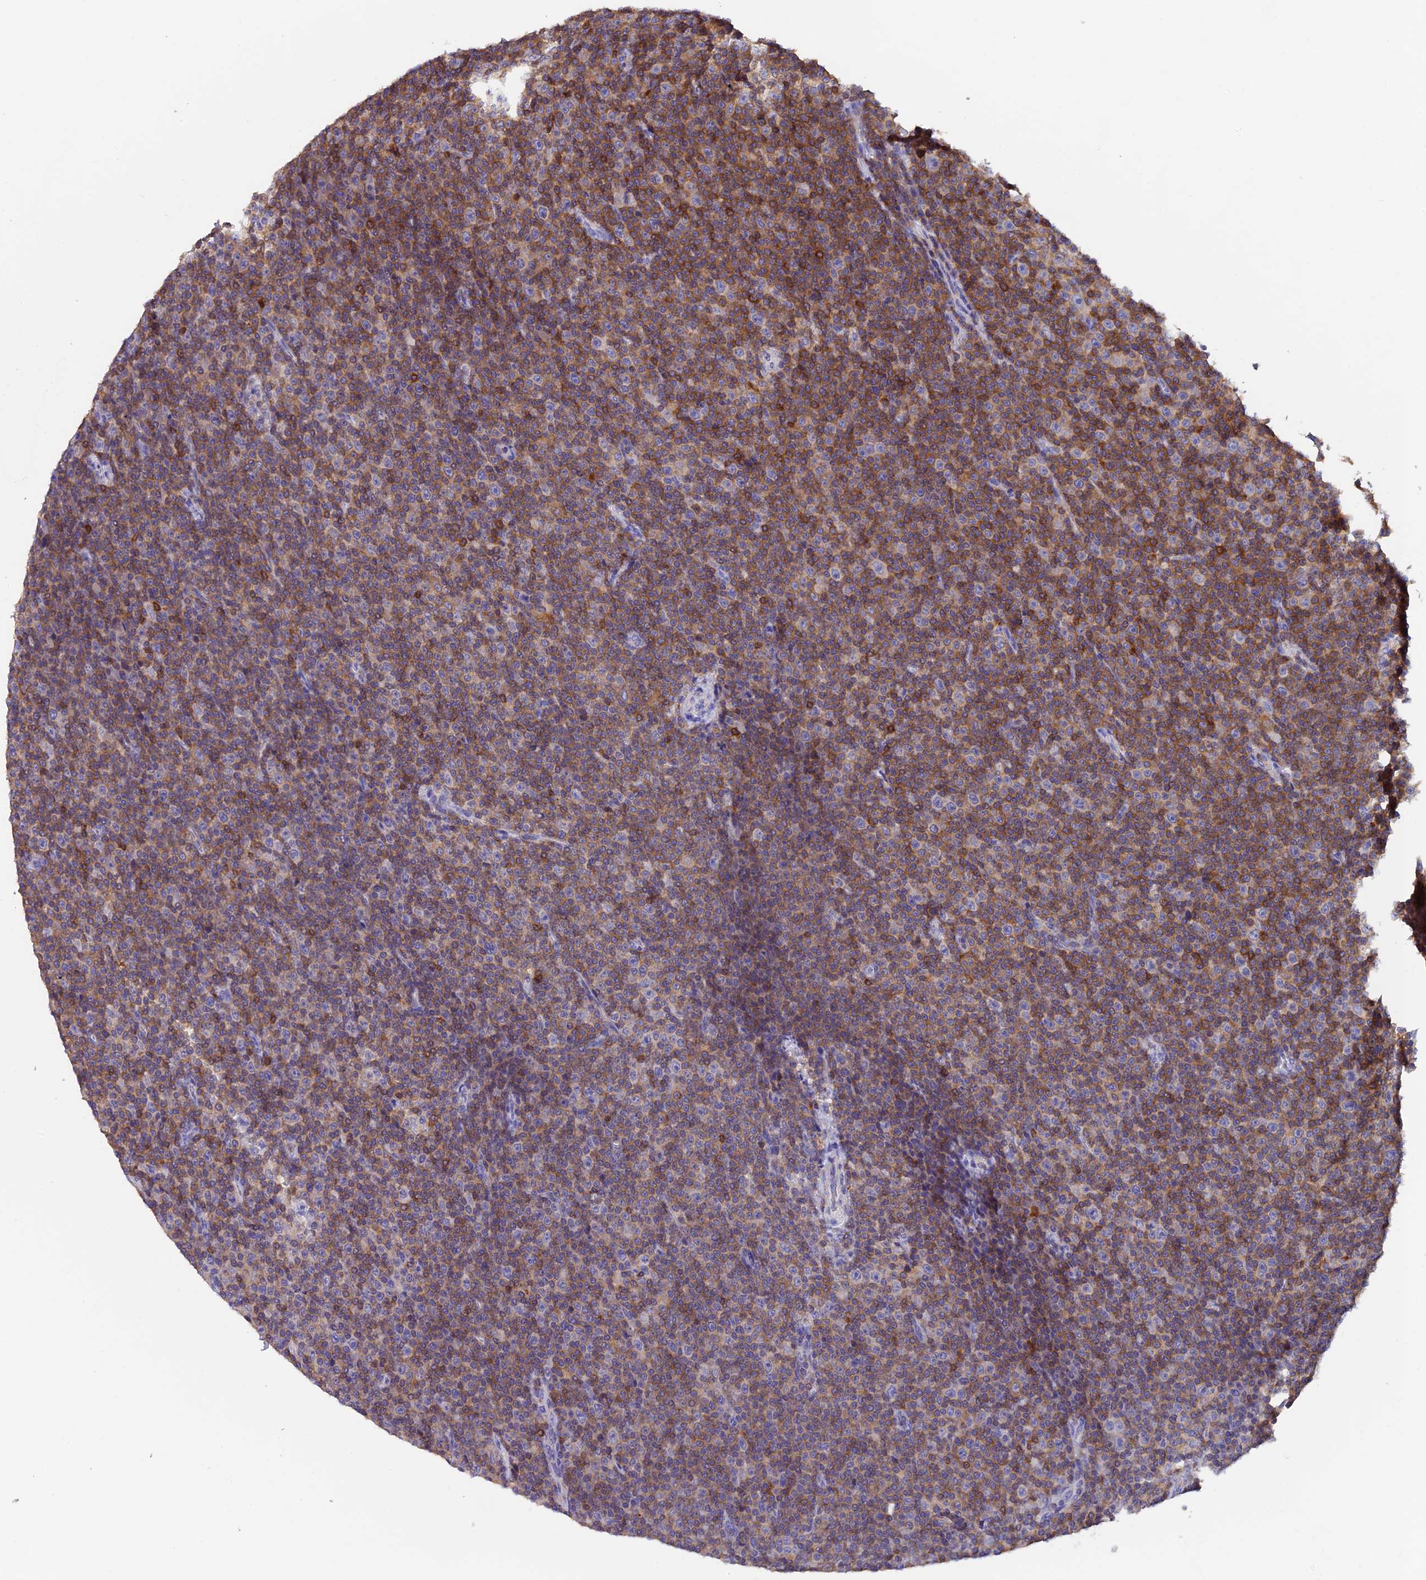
{"staining": {"intensity": "moderate", "quantity": "25%-75%", "location": "cytoplasmic/membranous"}, "tissue": "lymphoma", "cell_type": "Tumor cells", "image_type": "cancer", "snomed": [{"axis": "morphology", "description": "Malignant lymphoma, non-Hodgkin's type, Low grade"}, {"axis": "topography", "description": "Lymph node"}], "caption": "Immunohistochemistry (DAB) staining of human lymphoma exhibits moderate cytoplasmic/membranous protein staining in about 25%-75% of tumor cells.", "gene": "LPXN", "patient": {"sex": "female", "age": 67}}